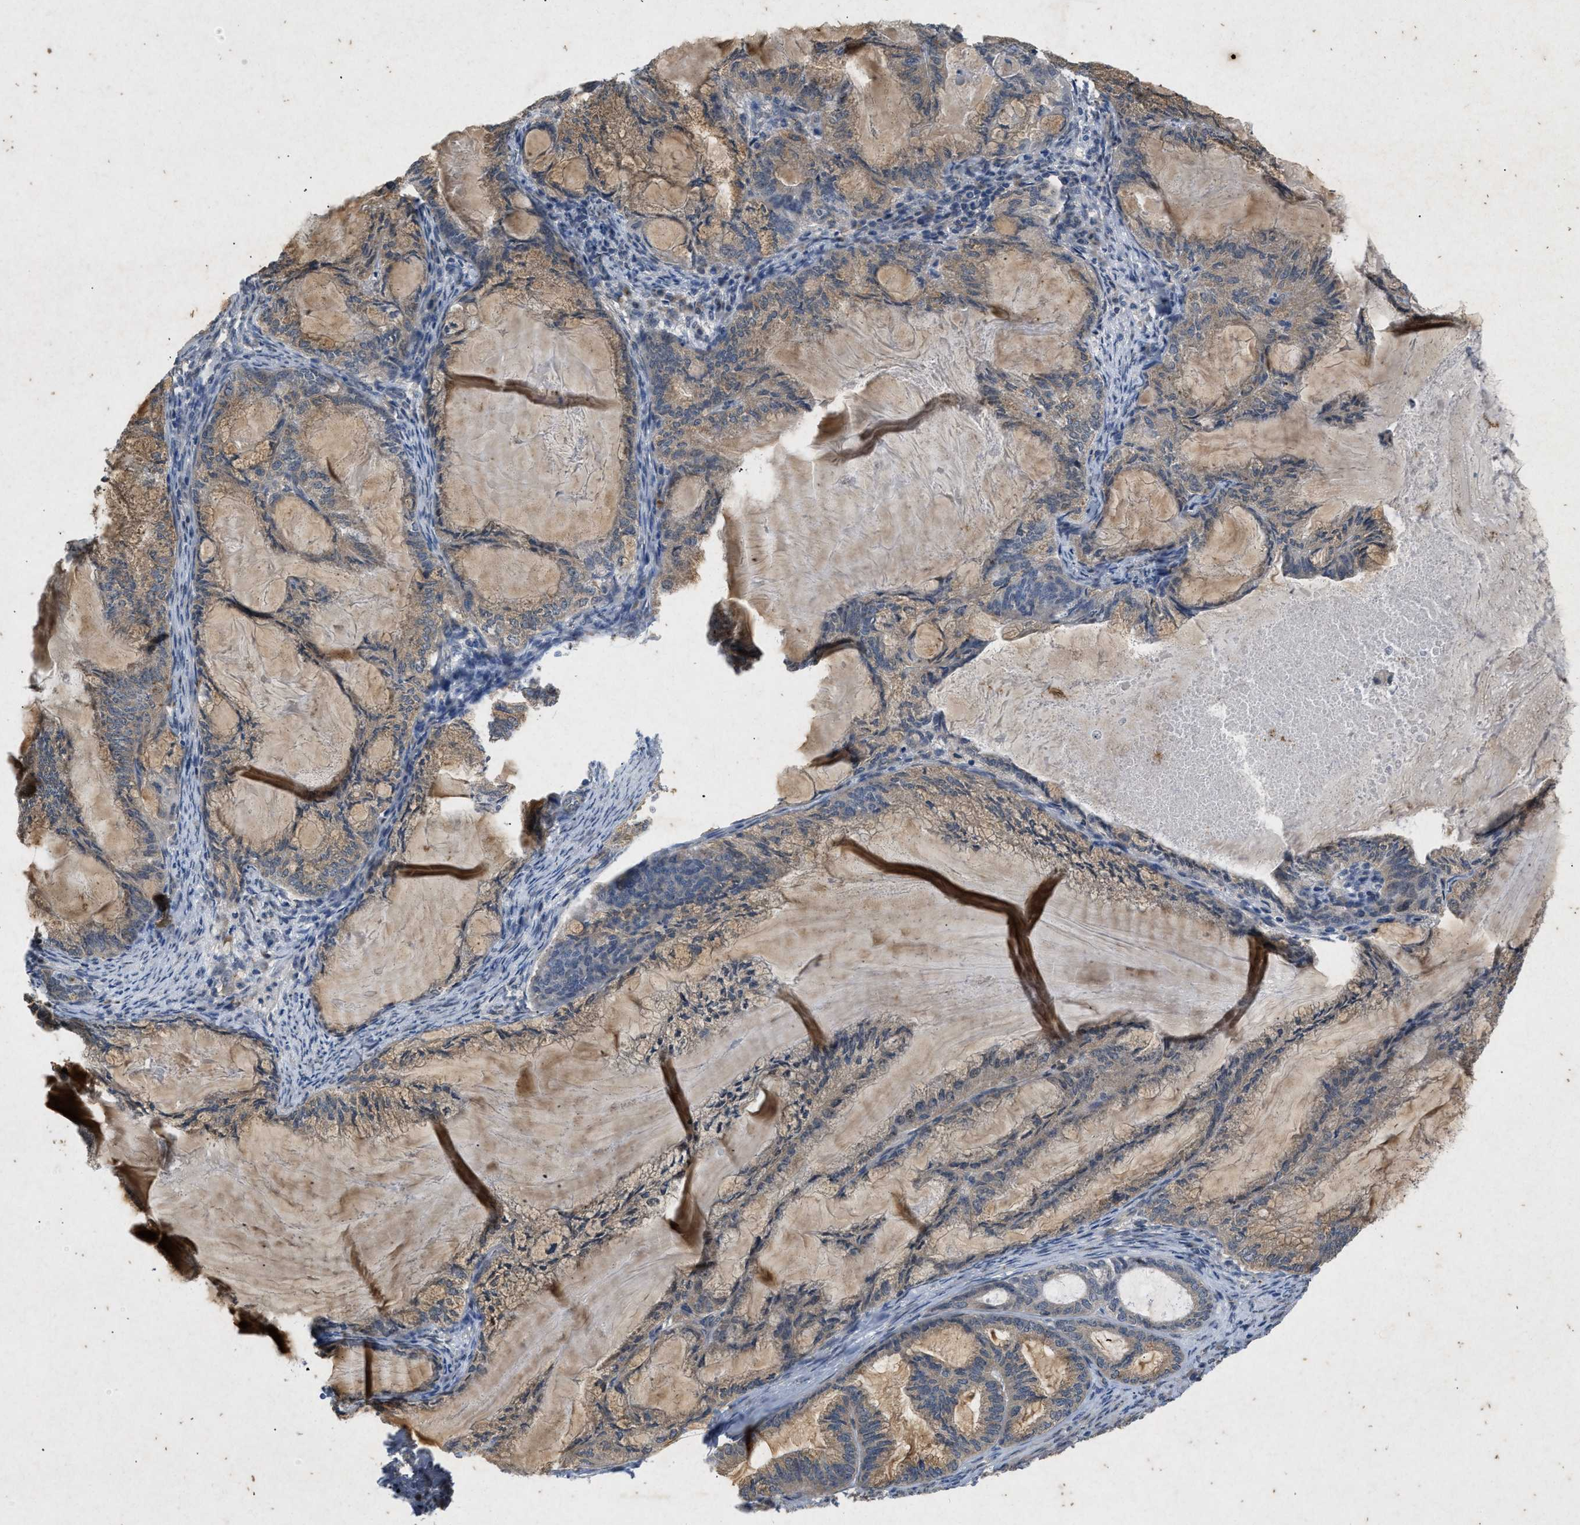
{"staining": {"intensity": "moderate", "quantity": ">75%", "location": "cytoplasmic/membranous"}, "tissue": "endometrial cancer", "cell_type": "Tumor cells", "image_type": "cancer", "snomed": [{"axis": "morphology", "description": "Adenocarcinoma, NOS"}, {"axis": "topography", "description": "Endometrium"}], "caption": "An image of human adenocarcinoma (endometrial) stained for a protein exhibits moderate cytoplasmic/membranous brown staining in tumor cells.", "gene": "PRKG2", "patient": {"sex": "female", "age": 86}}